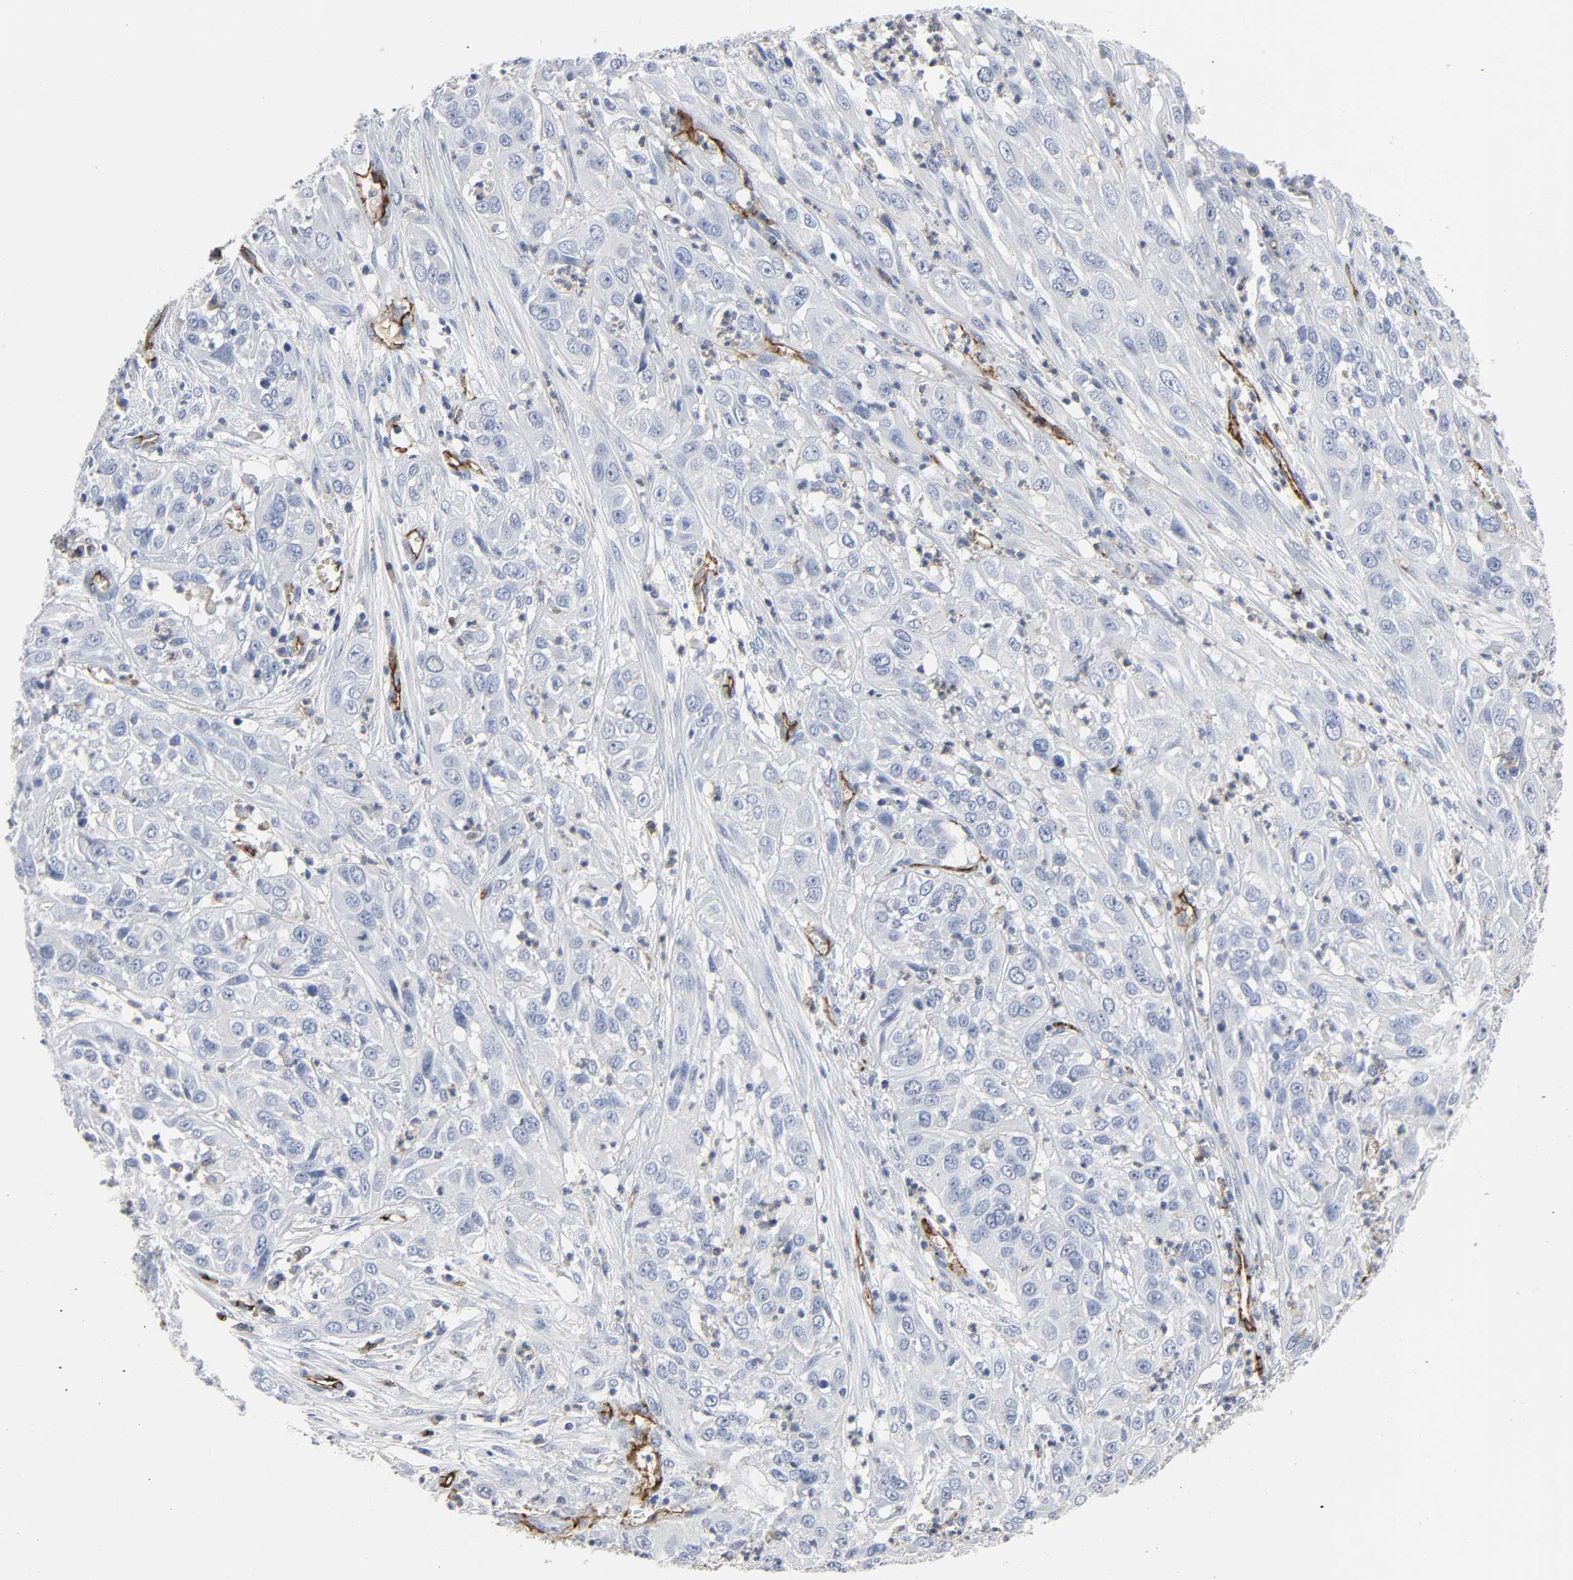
{"staining": {"intensity": "negative", "quantity": "none", "location": "none"}, "tissue": "cervical cancer", "cell_type": "Tumor cells", "image_type": "cancer", "snomed": [{"axis": "morphology", "description": "Squamous cell carcinoma, NOS"}, {"axis": "topography", "description": "Cervix"}], "caption": "Tumor cells are negative for protein expression in human cervical squamous cell carcinoma.", "gene": "PECAM1", "patient": {"sex": "female", "age": 32}}